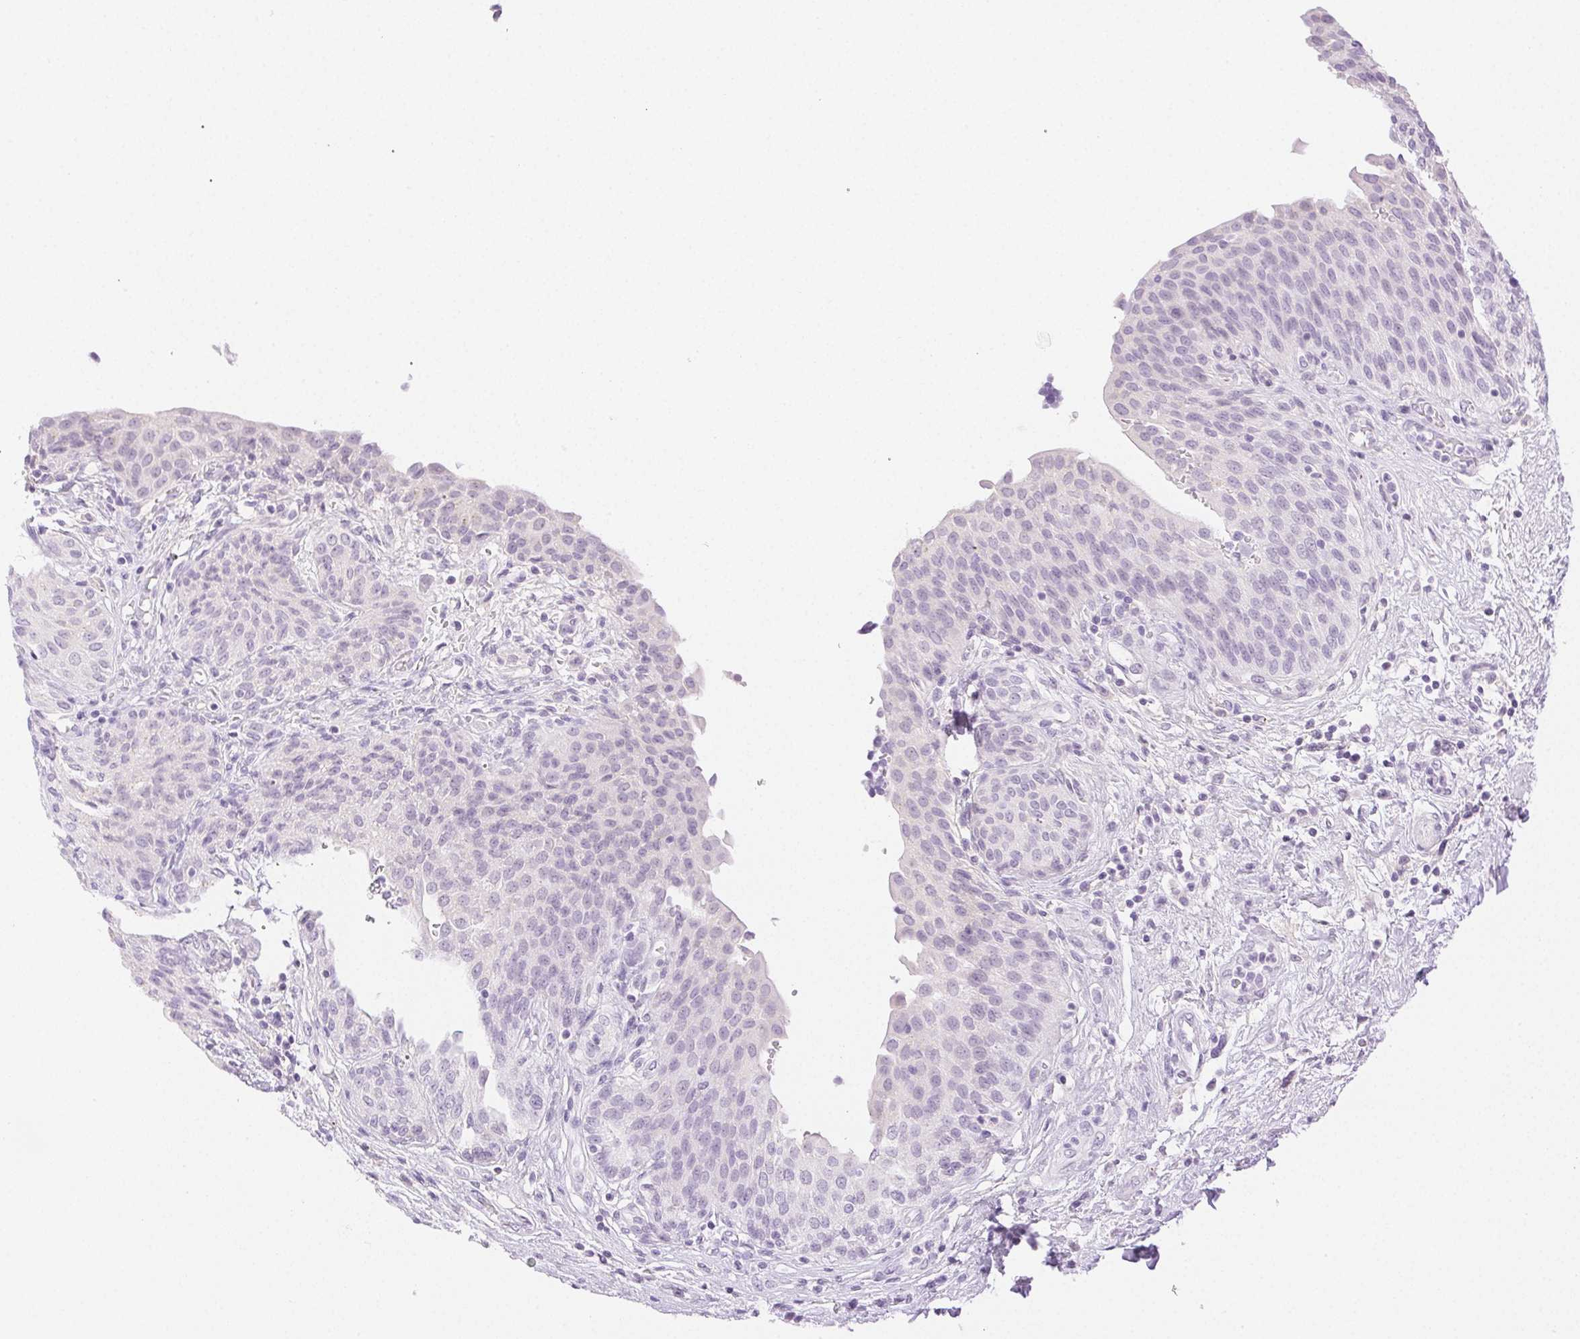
{"staining": {"intensity": "negative", "quantity": "none", "location": "none"}, "tissue": "urinary bladder", "cell_type": "Urothelial cells", "image_type": "normal", "snomed": [{"axis": "morphology", "description": "Normal tissue, NOS"}, {"axis": "topography", "description": "Urinary bladder"}], "caption": "There is no significant expression in urothelial cells of urinary bladder. Brightfield microscopy of immunohistochemistry stained with DAB (brown) and hematoxylin (blue), captured at high magnification.", "gene": "SPACA4", "patient": {"sex": "male", "age": 68}}